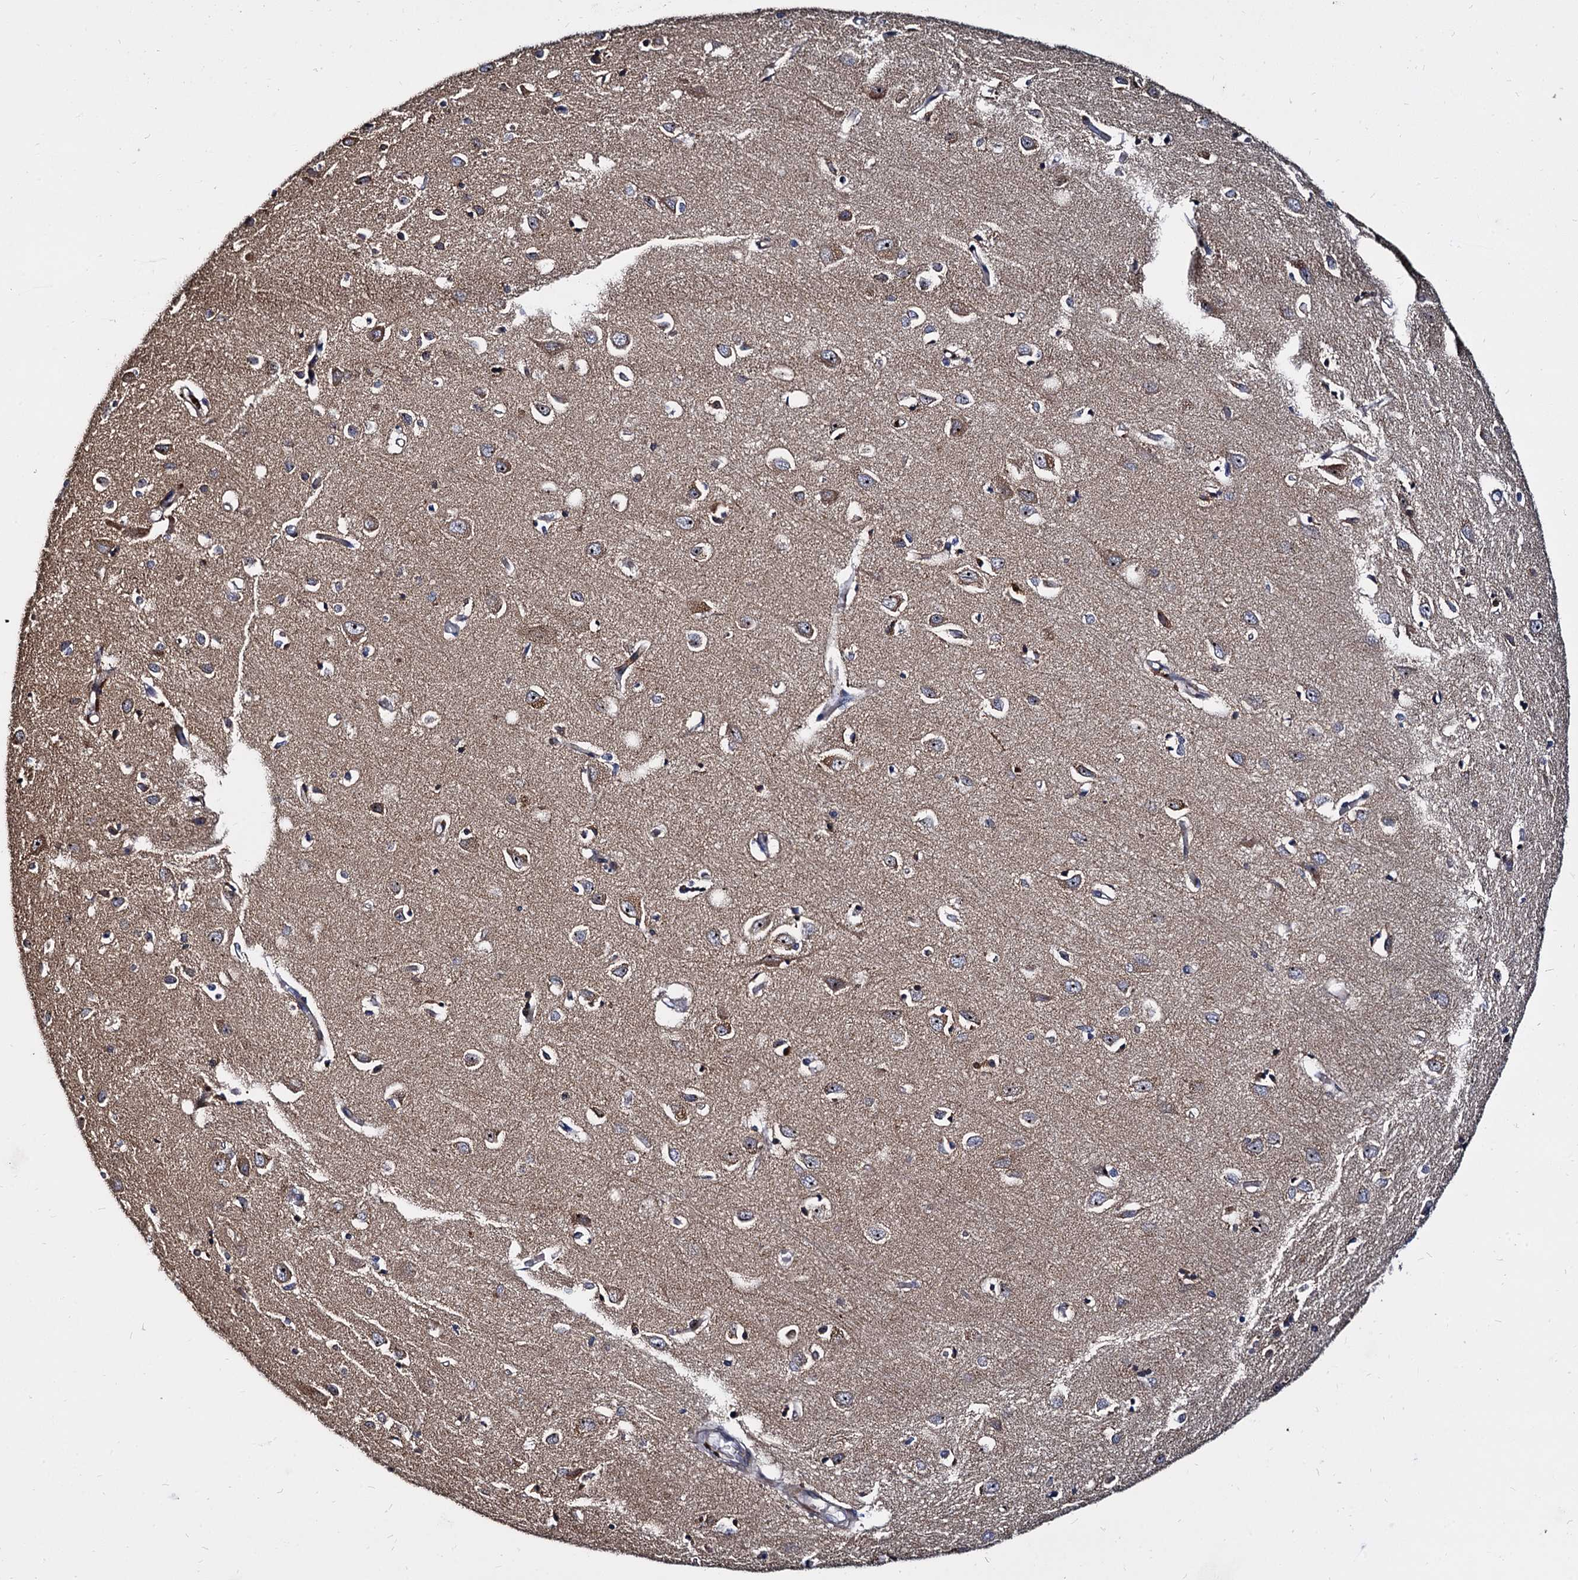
{"staining": {"intensity": "moderate", "quantity": ">75%", "location": "cytoplasmic/membranous"}, "tissue": "cerebral cortex", "cell_type": "Endothelial cells", "image_type": "normal", "snomed": [{"axis": "morphology", "description": "Normal tissue, NOS"}, {"axis": "topography", "description": "Cerebral cortex"}], "caption": "Immunohistochemical staining of normal cerebral cortex shows moderate cytoplasmic/membranous protein expression in approximately >75% of endothelial cells.", "gene": "WWC3", "patient": {"sex": "female", "age": 64}}